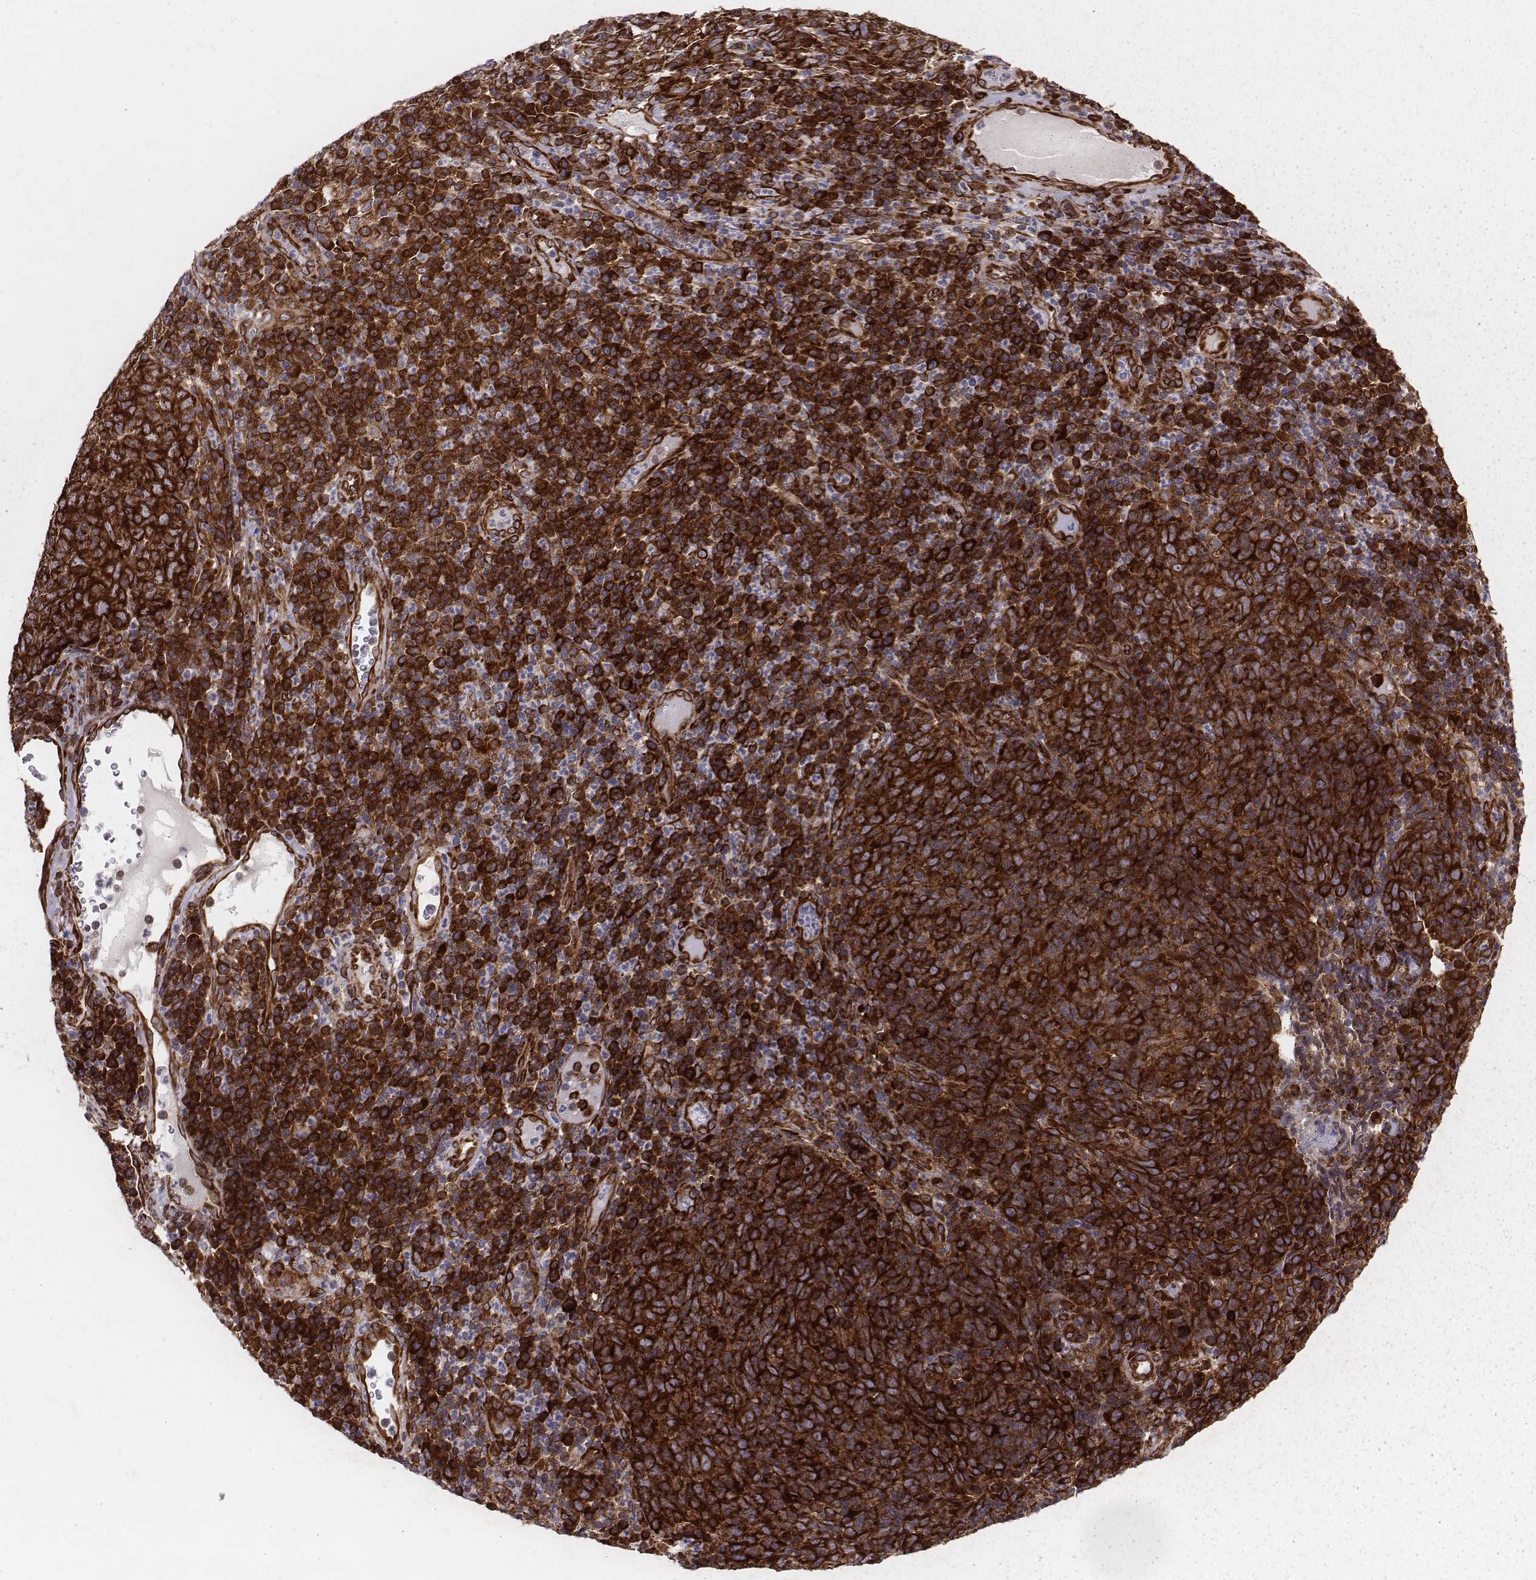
{"staining": {"intensity": "strong", "quantity": ">75%", "location": "cytoplasmic/membranous"}, "tissue": "skin cancer", "cell_type": "Tumor cells", "image_type": "cancer", "snomed": [{"axis": "morphology", "description": "Squamous cell carcinoma, NOS"}, {"axis": "topography", "description": "Skin"}, {"axis": "topography", "description": "Anal"}], "caption": "Human skin cancer (squamous cell carcinoma) stained with a protein marker shows strong staining in tumor cells.", "gene": "TXLNA", "patient": {"sex": "female", "age": 51}}